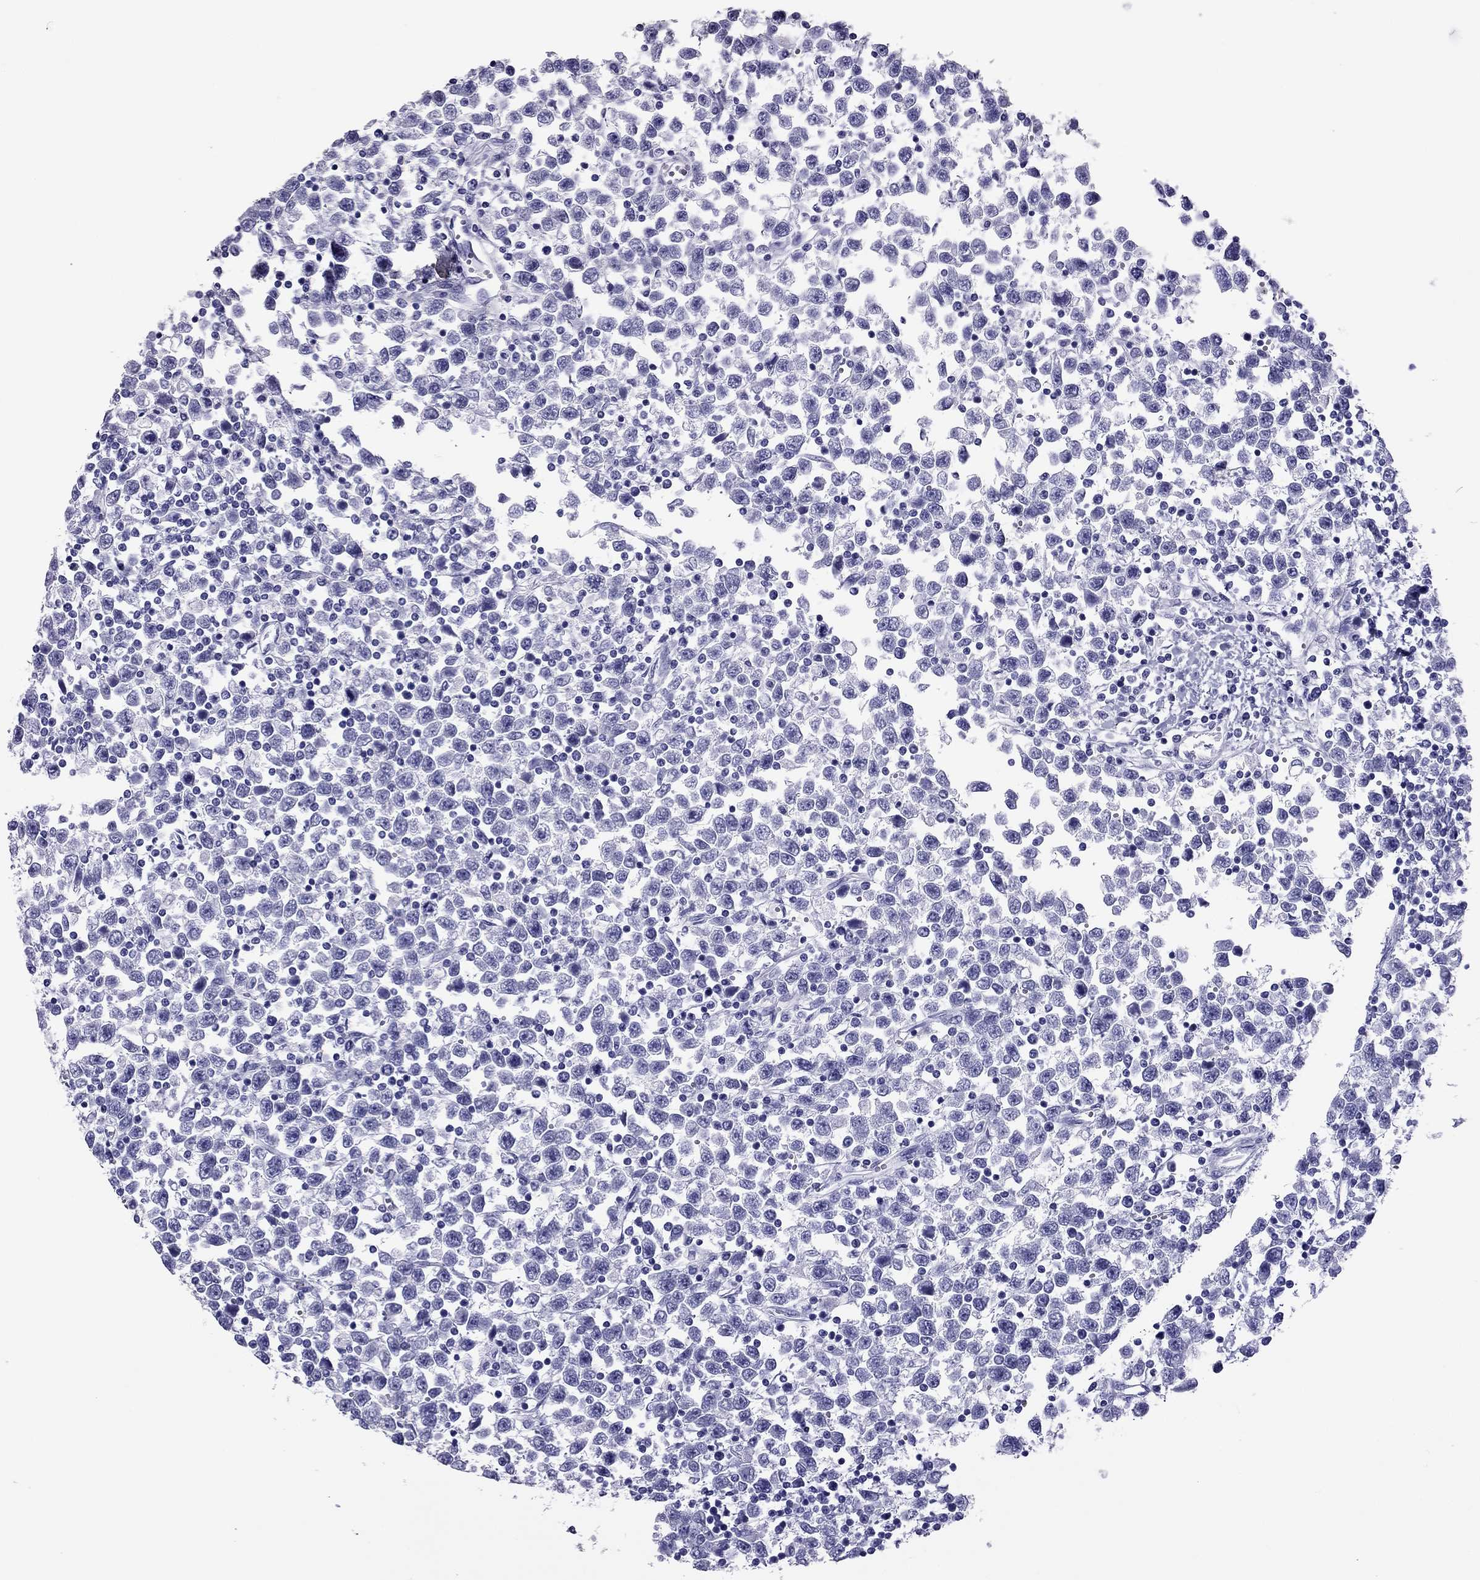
{"staining": {"intensity": "negative", "quantity": "none", "location": "none"}, "tissue": "testis cancer", "cell_type": "Tumor cells", "image_type": "cancer", "snomed": [{"axis": "morphology", "description": "Seminoma, NOS"}, {"axis": "topography", "description": "Testis"}], "caption": "This is a photomicrograph of IHC staining of testis cancer (seminoma), which shows no expression in tumor cells.", "gene": "PDE6A", "patient": {"sex": "male", "age": 34}}